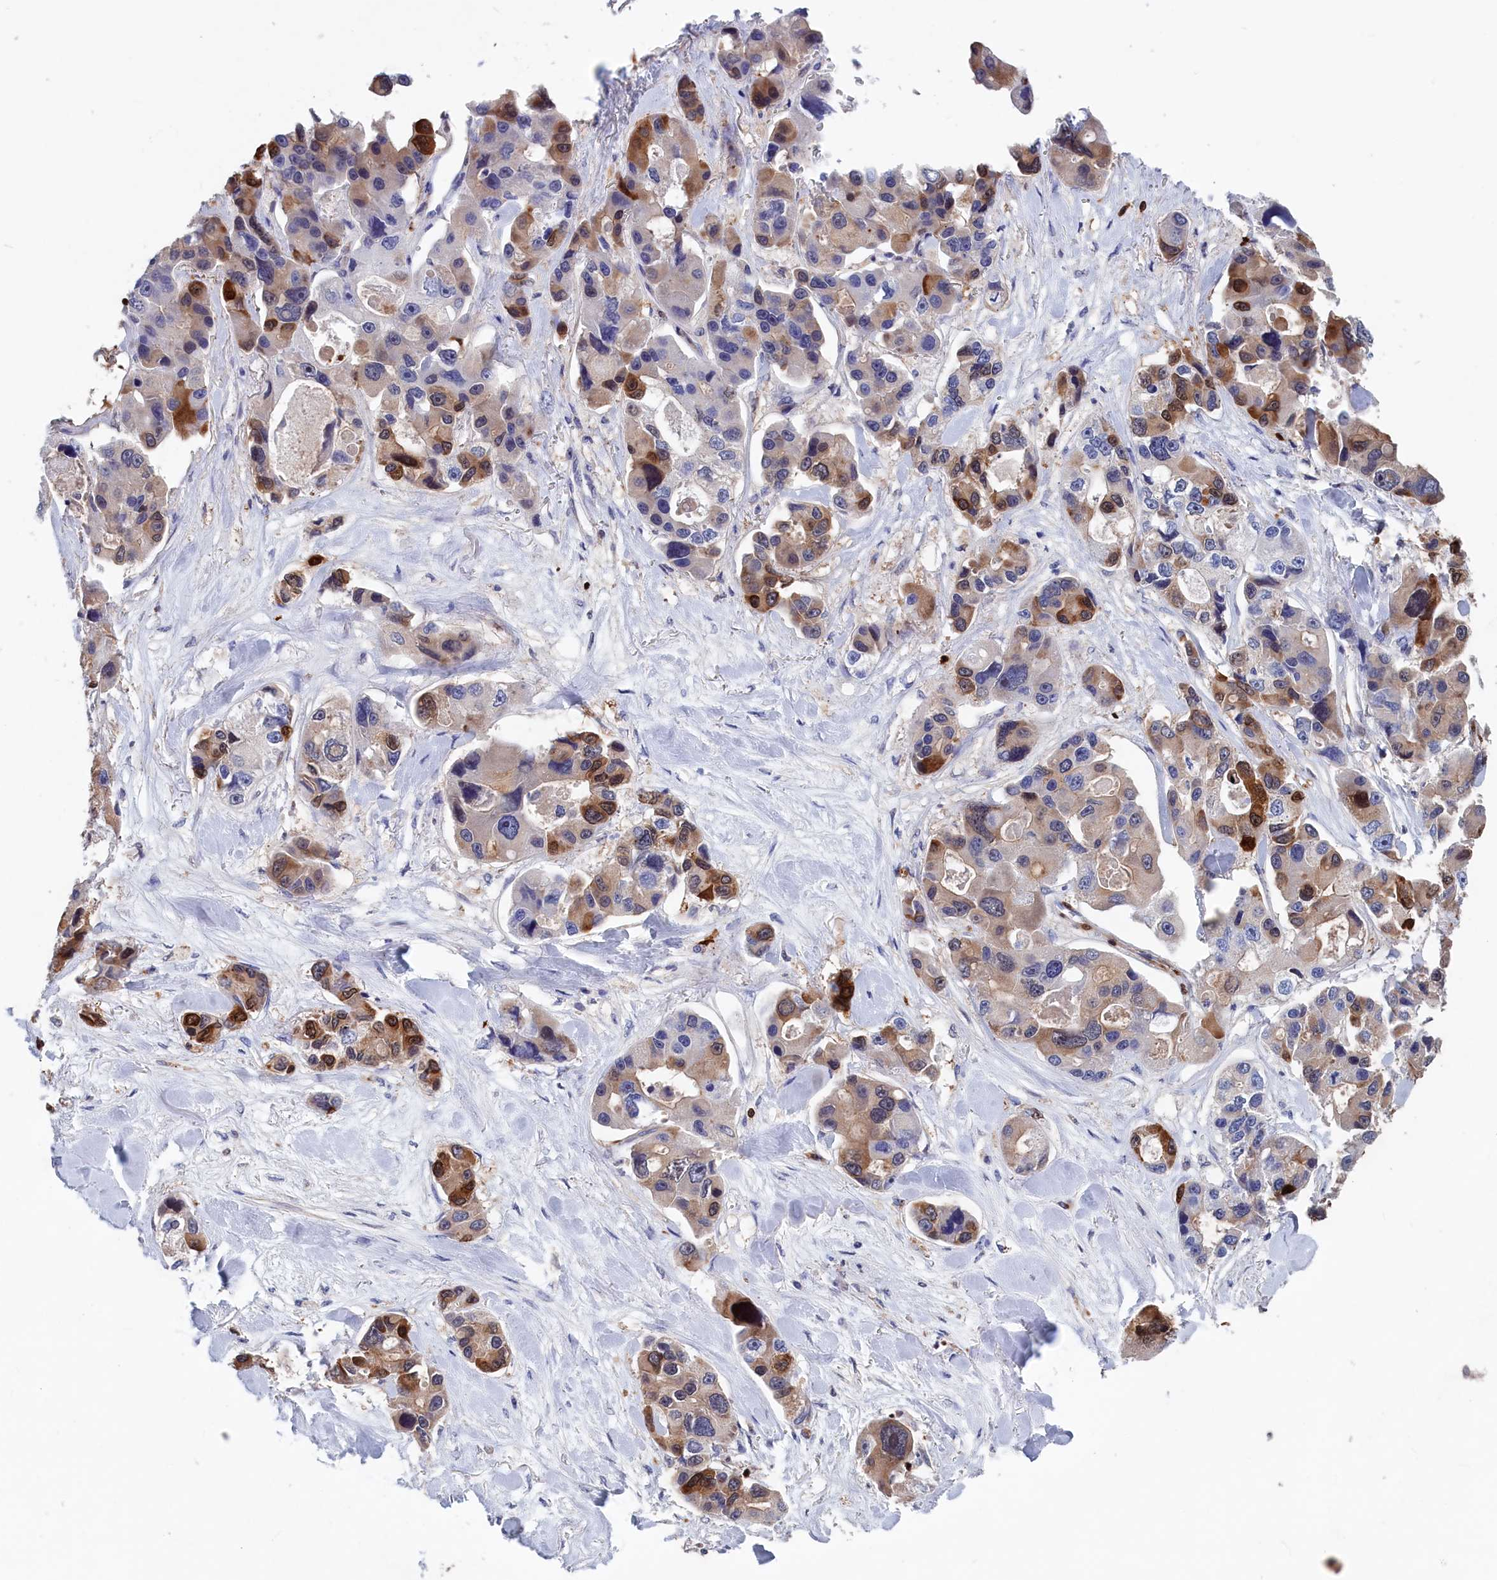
{"staining": {"intensity": "strong", "quantity": "<25%", "location": "cytoplasmic/membranous,nuclear"}, "tissue": "lung cancer", "cell_type": "Tumor cells", "image_type": "cancer", "snomed": [{"axis": "morphology", "description": "Adenocarcinoma, NOS"}, {"axis": "topography", "description": "Lung"}], "caption": "An immunohistochemistry (IHC) image of neoplastic tissue is shown. Protein staining in brown shows strong cytoplasmic/membranous and nuclear positivity in adenocarcinoma (lung) within tumor cells. The protein of interest is stained brown, and the nuclei are stained in blue (DAB (3,3'-diaminobenzidine) IHC with brightfield microscopy, high magnification).", "gene": "CRIP1", "patient": {"sex": "female", "age": 54}}